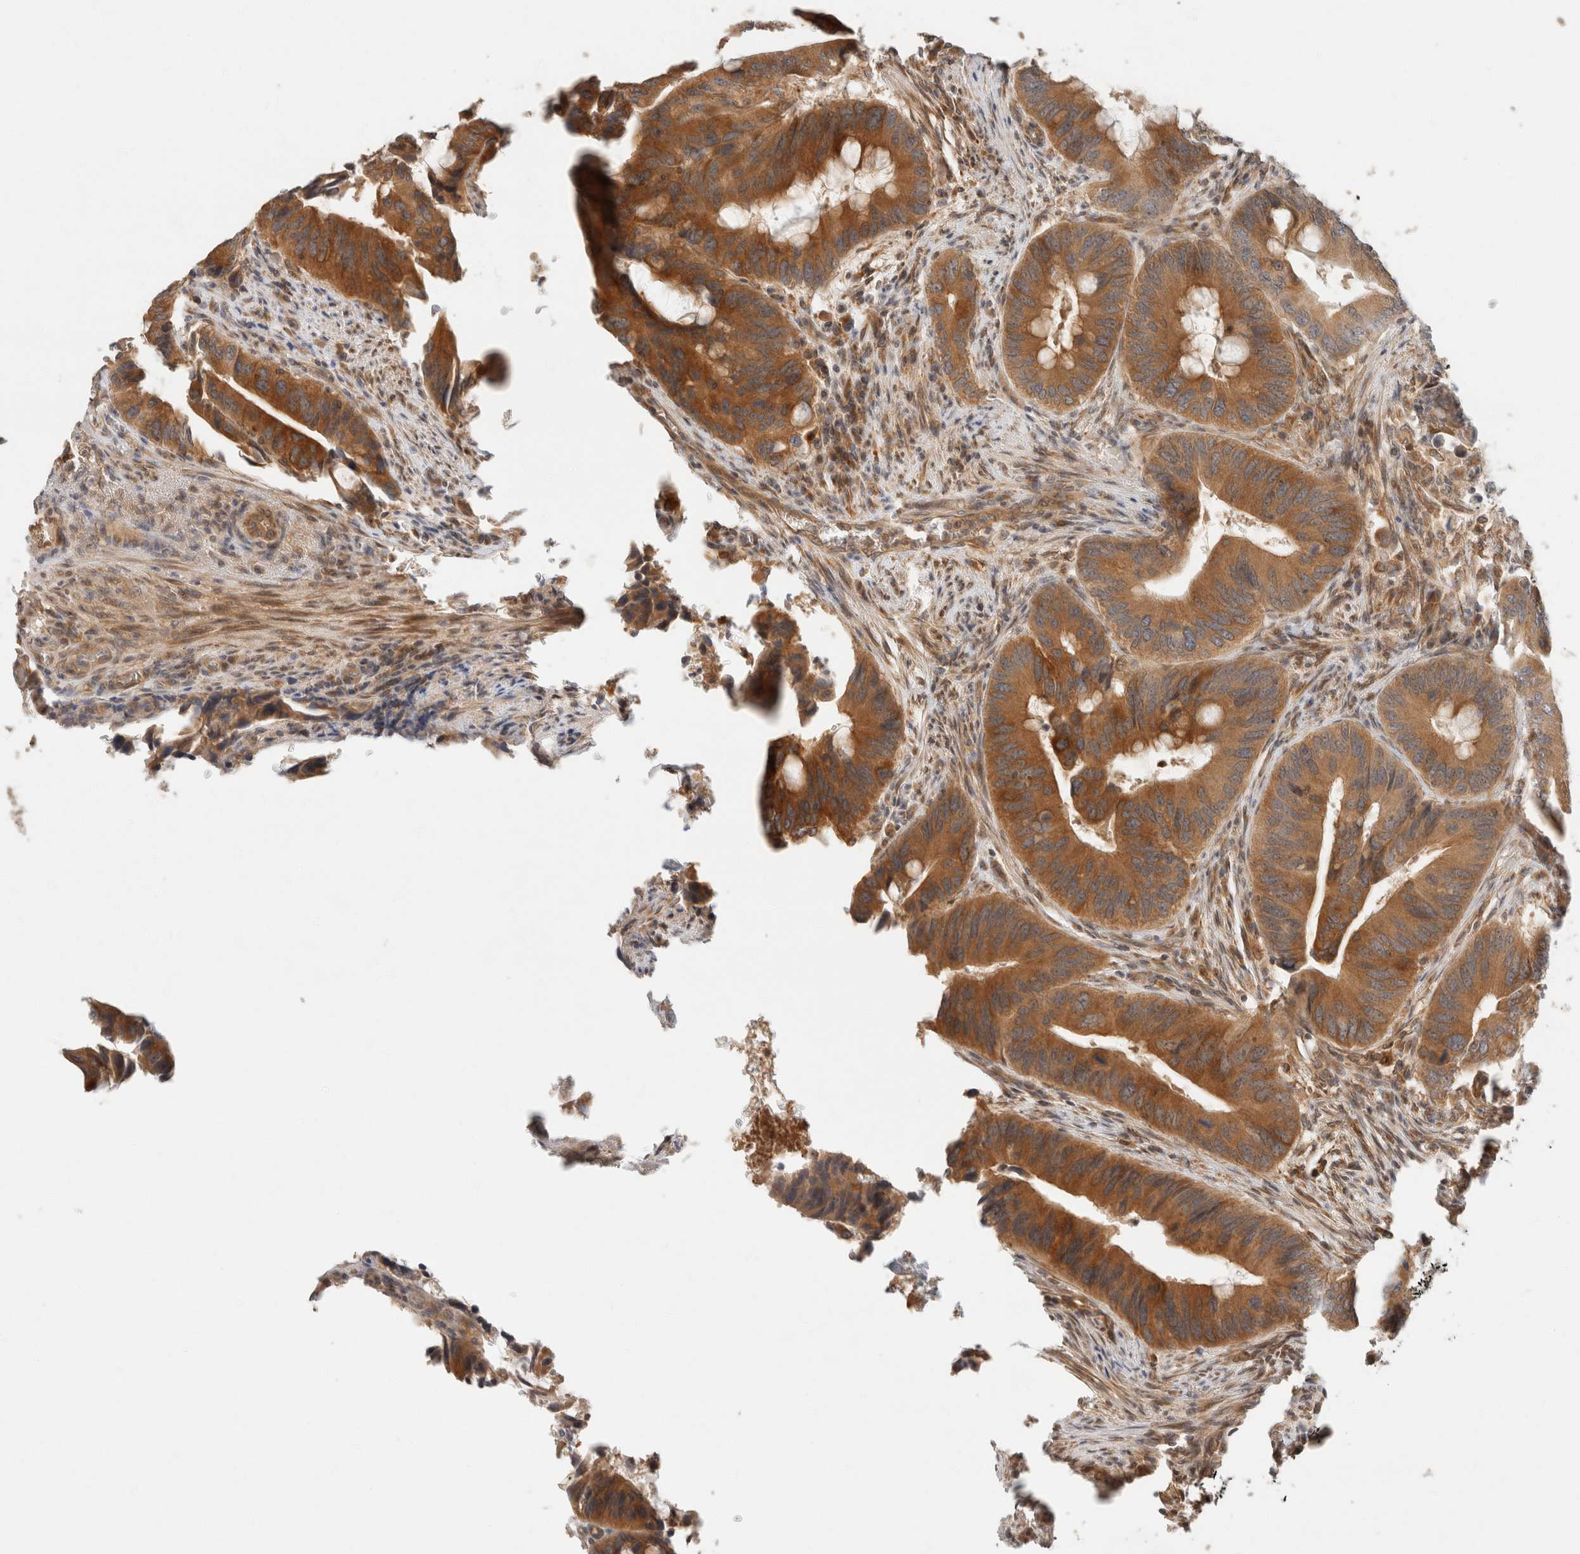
{"staining": {"intensity": "strong", "quantity": ">75%", "location": "cytoplasmic/membranous"}, "tissue": "colorectal cancer", "cell_type": "Tumor cells", "image_type": "cancer", "snomed": [{"axis": "morphology", "description": "Adenocarcinoma, NOS"}, {"axis": "topography", "description": "Colon"}], "caption": "Immunohistochemistry (IHC) of human colorectal cancer exhibits high levels of strong cytoplasmic/membranous positivity in approximately >75% of tumor cells.", "gene": "TACC1", "patient": {"sex": "male", "age": 71}}